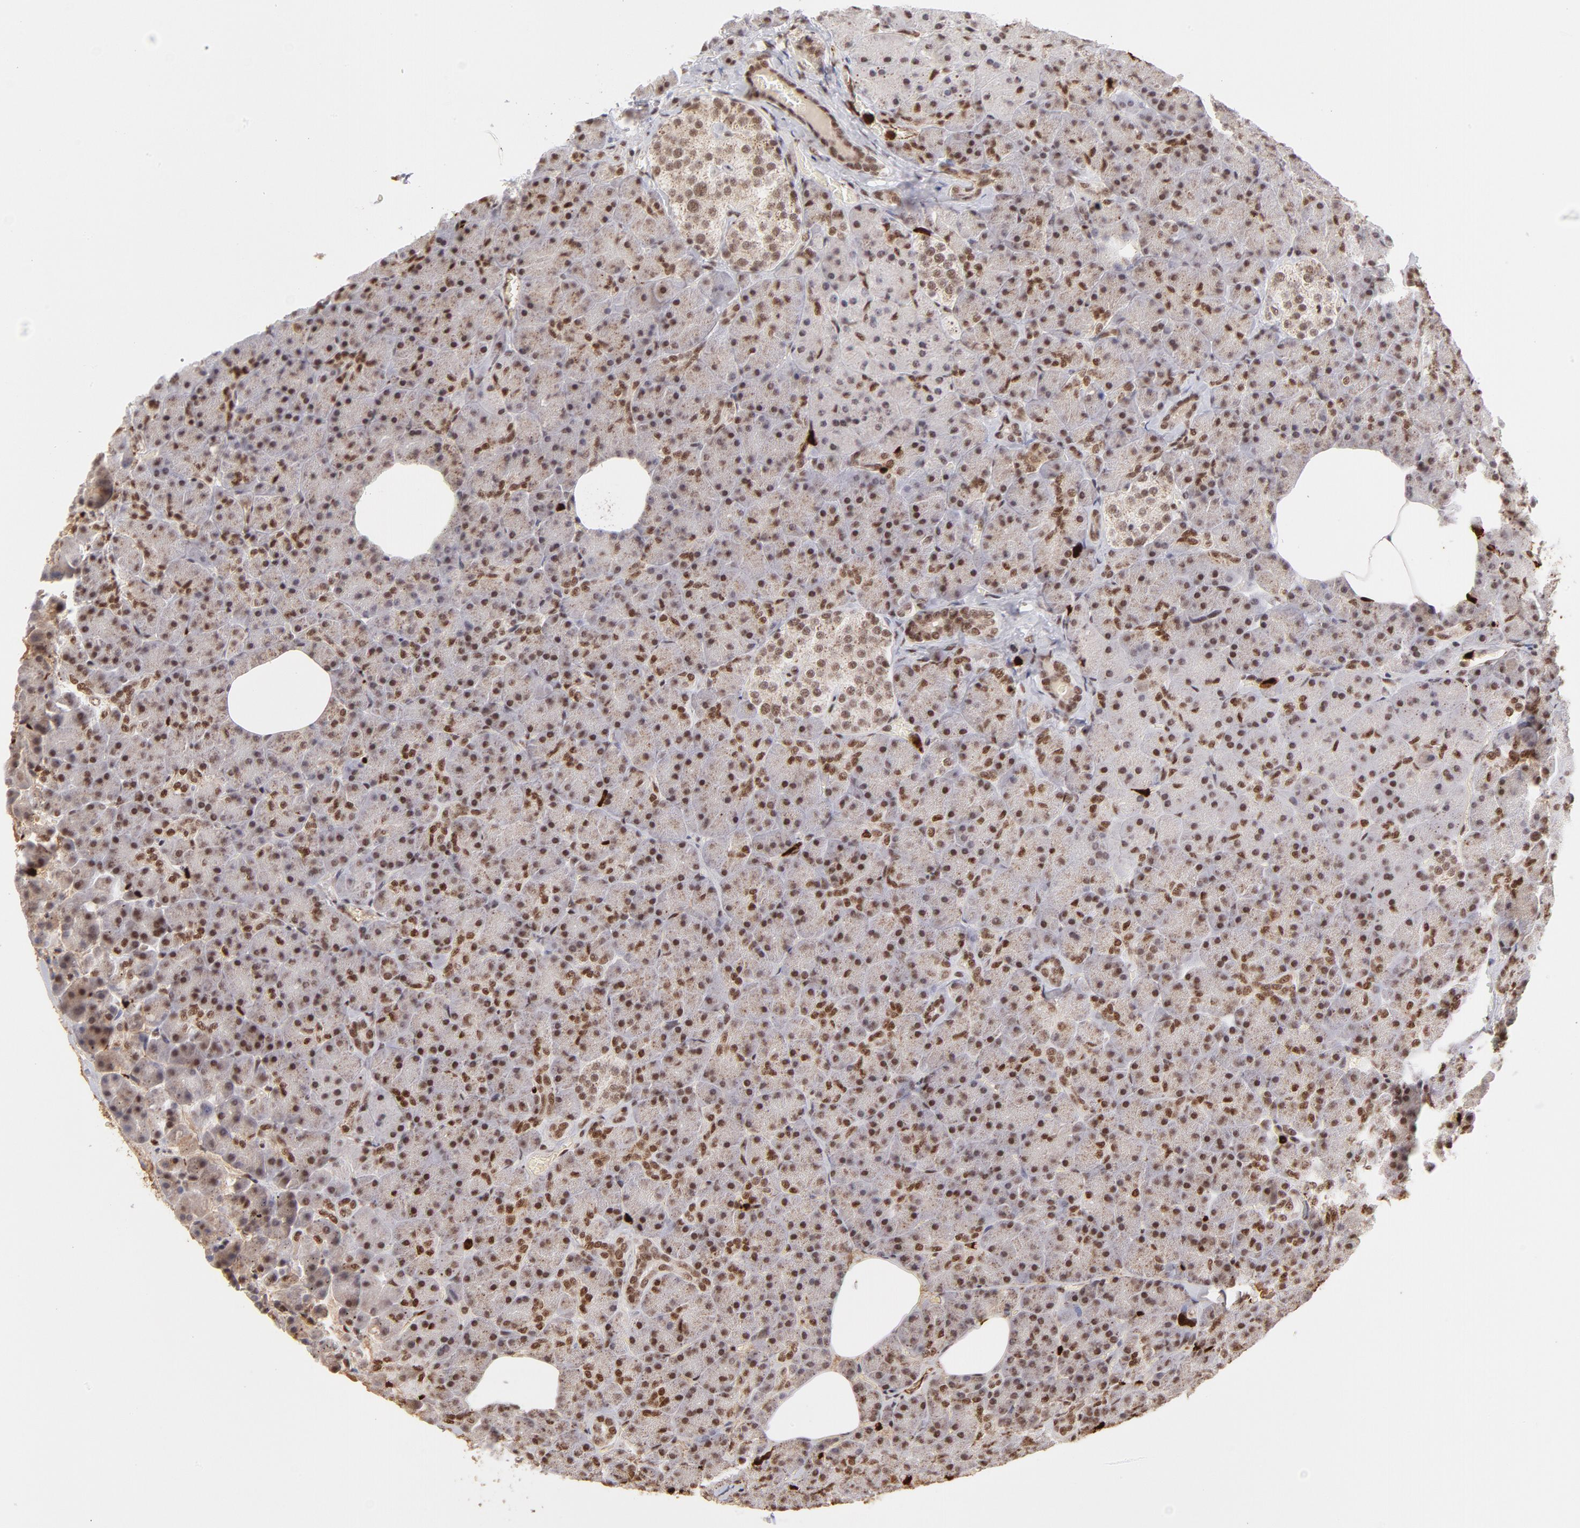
{"staining": {"intensity": "strong", "quantity": ">75%", "location": "cytoplasmic/membranous,nuclear"}, "tissue": "pancreas", "cell_type": "Exocrine glandular cells", "image_type": "normal", "snomed": [{"axis": "morphology", "description": "Normal tissue, NOS"}, {"axis": "topography", "description": "Pancreas"}], "caption": "Exocrine glandular cells reveal strong cytoplasmic/membranous,nuclear staining in about >75% of cells in normal pancreas.", "gene": "ZFX", "patient": {"sex": "female", "age": 35}}